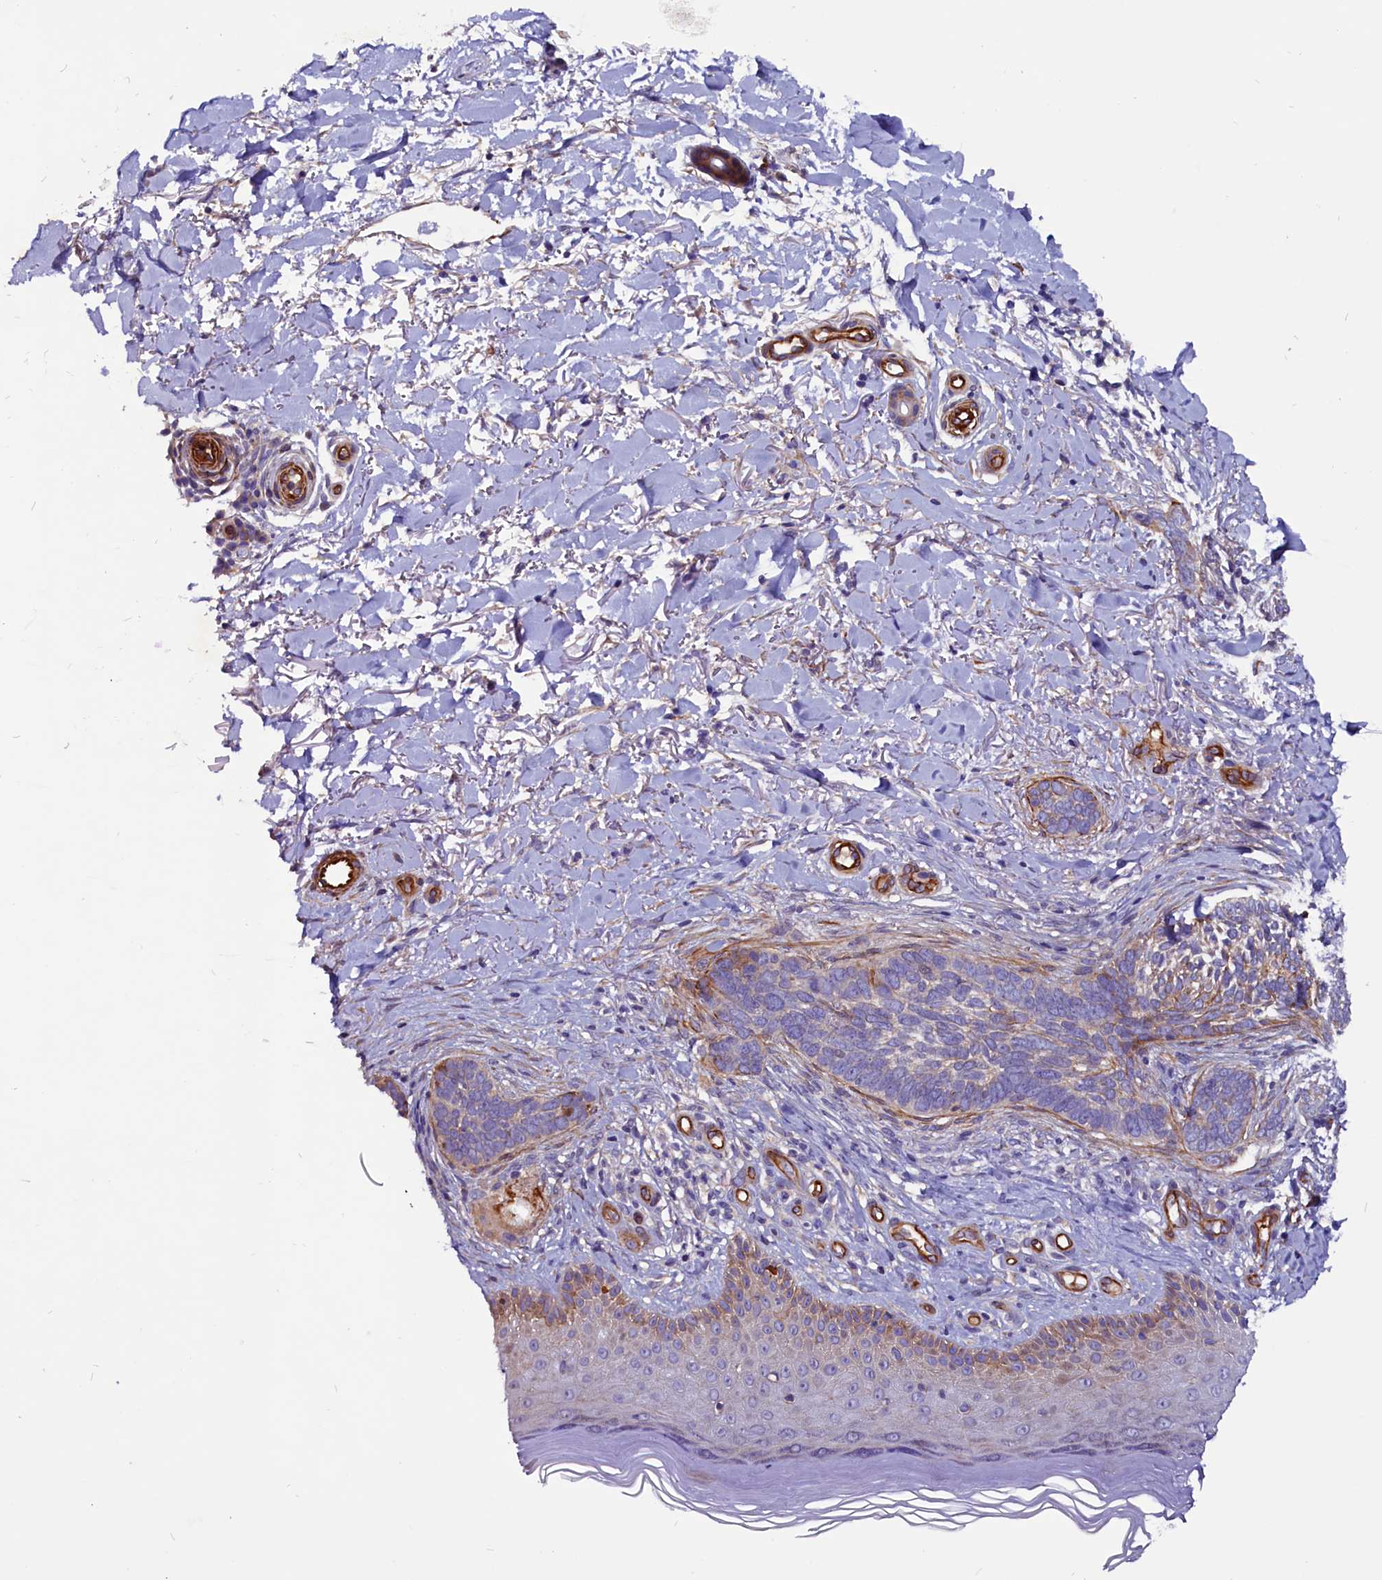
{"staining": {"intensity": "weak", "quantity": "<25%", "location": "cytoplasmic/membranous"}, "tissue": "skin cancer", "cell_type": "Tumor cells", "image_type": "cancer", "snomed": [{"axis": "morphology", "description": "Normal tissue, NOS"}, {"axis": "morphology", "description": "Basal cell carcinoma"}, {"axis": "topography", "description": "Skin"}], "caption": "There is no significant staining in tumor cells of skin basal cell carcinoma. Nuclei are stained in blue.", "gene": "ZNF749", "patient": {"sex": "female", "age": 67}}